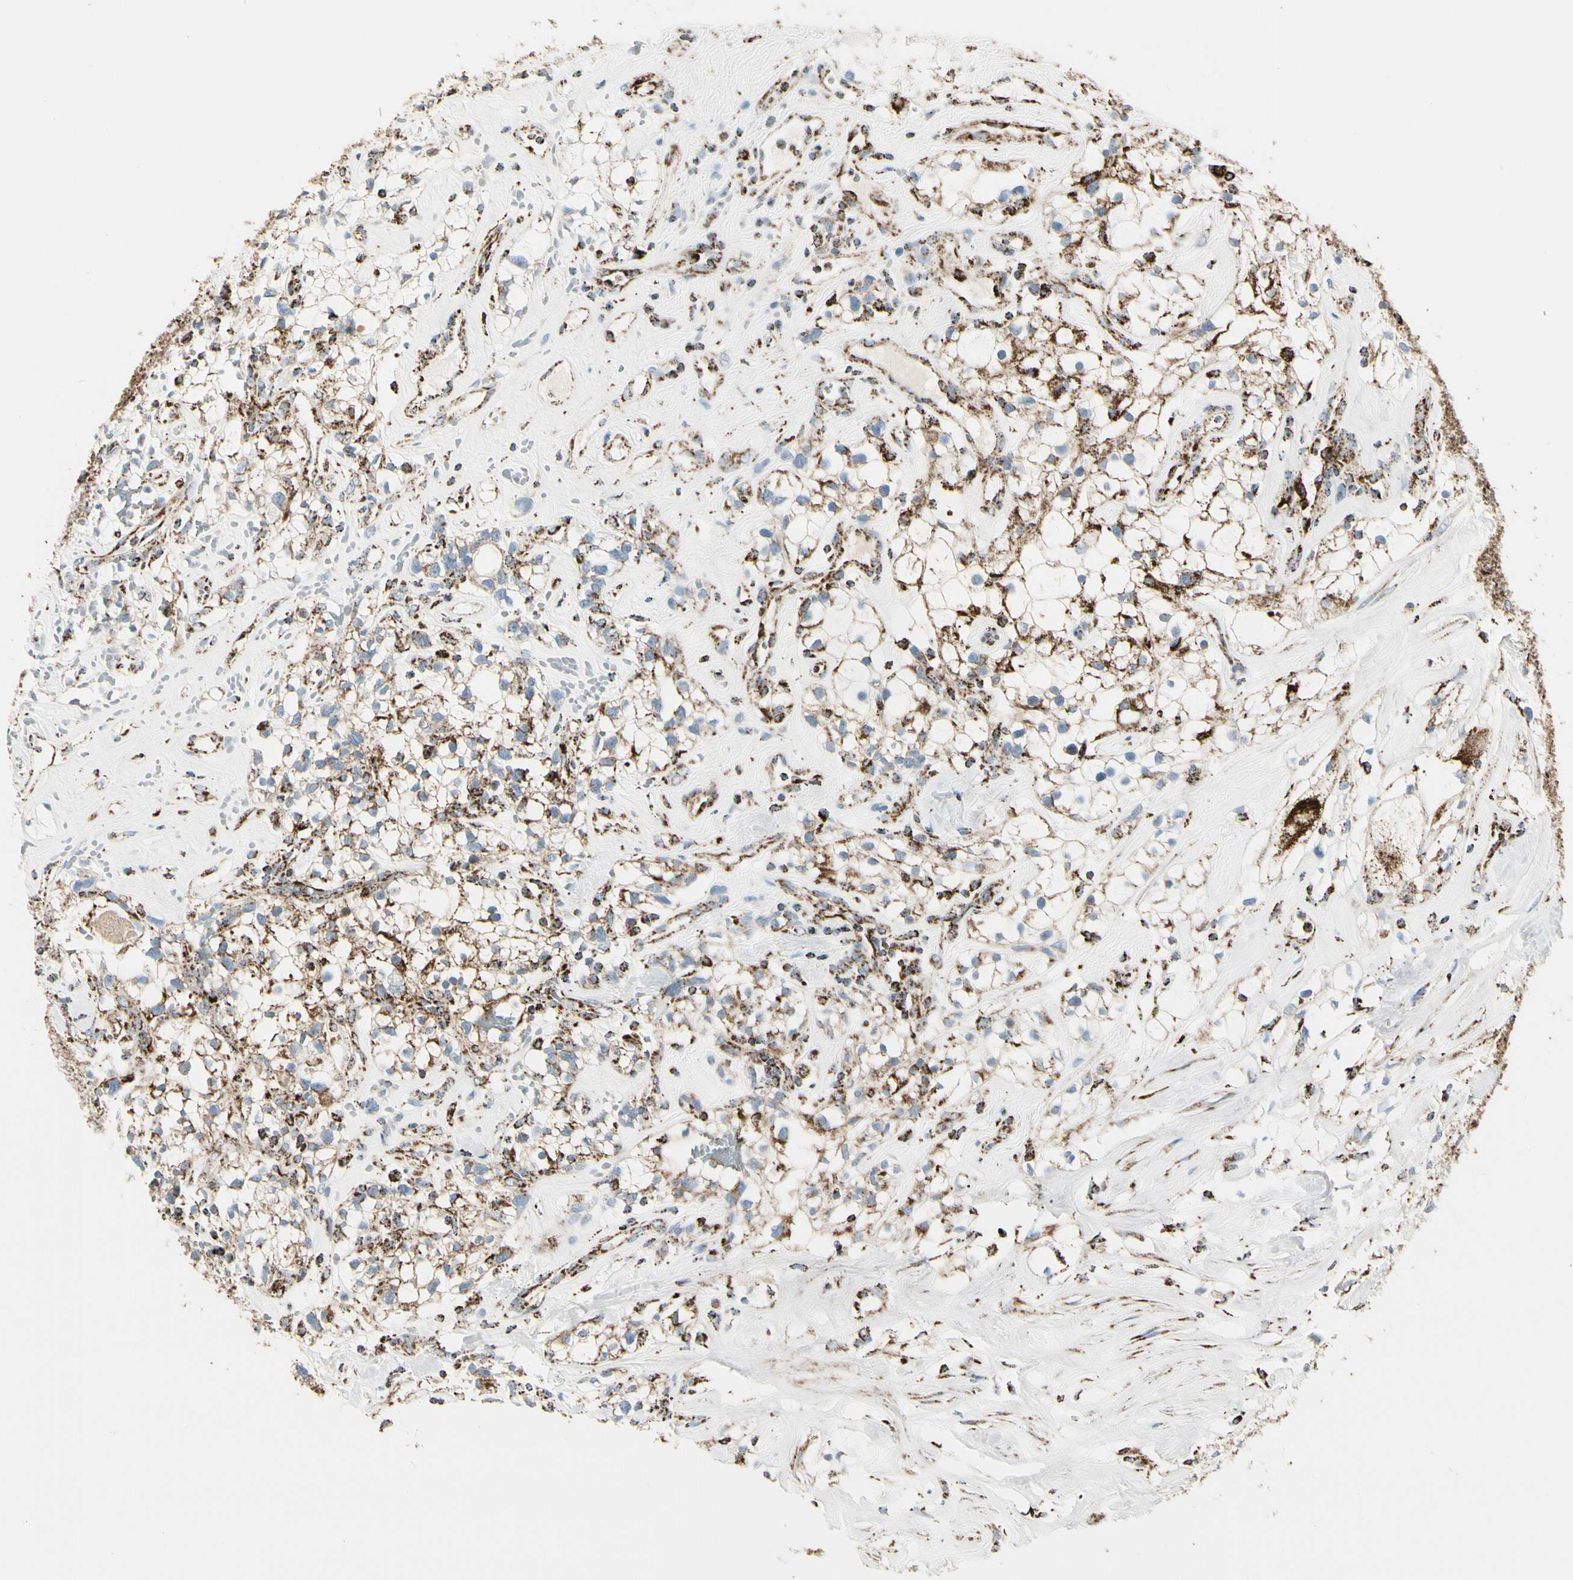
{"staining": {"intensity": "moderate", "quantity": "25%-75%", "location": "cytoplasmic/membranous"}, "tissue": "renal cancer", "cell_type": "Tumor cells", "image_type": "cancer", "snomed": [{"axis": "morphology", "description": "Adenocarcinoma, NOS"}, {"axis": "topography", "description": "Kidney"}], "caption": "Immunohistochemical staining of adenocarcinoma (renal) exhibits medium levels of moderate cytoplasmic/membranous staining in about 25%-75% of tumor cells. The staining is performed using DAB (3,3'-diaminobenzidine) brown chromogen to label protein expression. The nuclei are counter-stained blue using hematoxylin.", "gene": "ME2", "patient": {"sex": "female", "age": 60}}